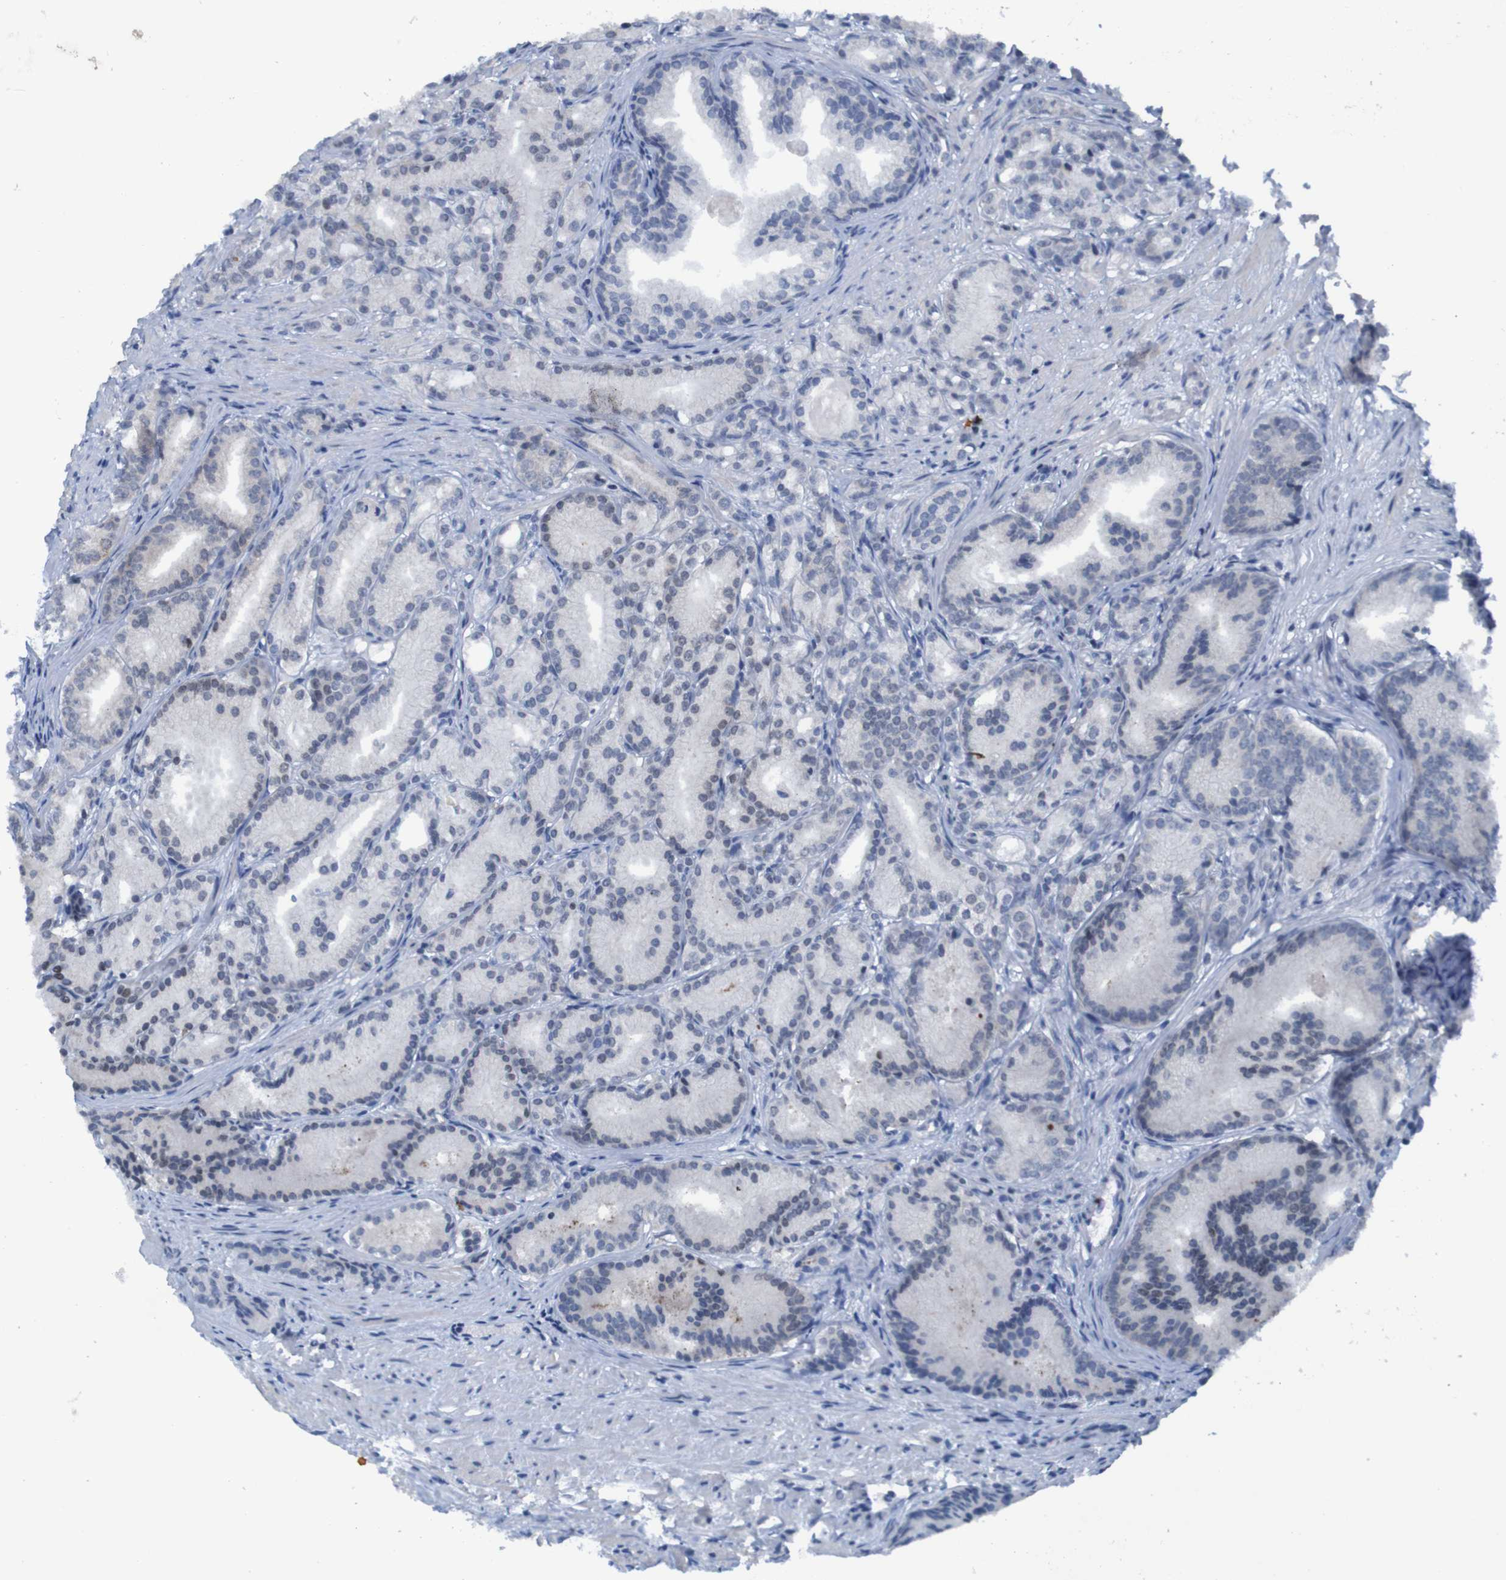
{"staining": {"intensity": "negative", "quantity": "none", "location": "none"}, "tissue": "prostate cancer", "cell_type": "Tumor cells", "image_type": "cancer", "snomed": [{"axis": "morphology", "description": "Adenocarcinoma, Low grade"}, {"axis": "topography", "description": "Prostate"}], "caption": "A high-resolution image shows immunohistochemistry staining of prostate adenocarcinoma (low-grade), which reveals no significant staining in tumor cells. The staining was performed using DAB to visualize the protein expression in brown, while the nuclei were stained in blue with hematoxylin (Magnification: 20x).", "gene": "CLDN18", "patient": {"sex": "male", "age": 72}}